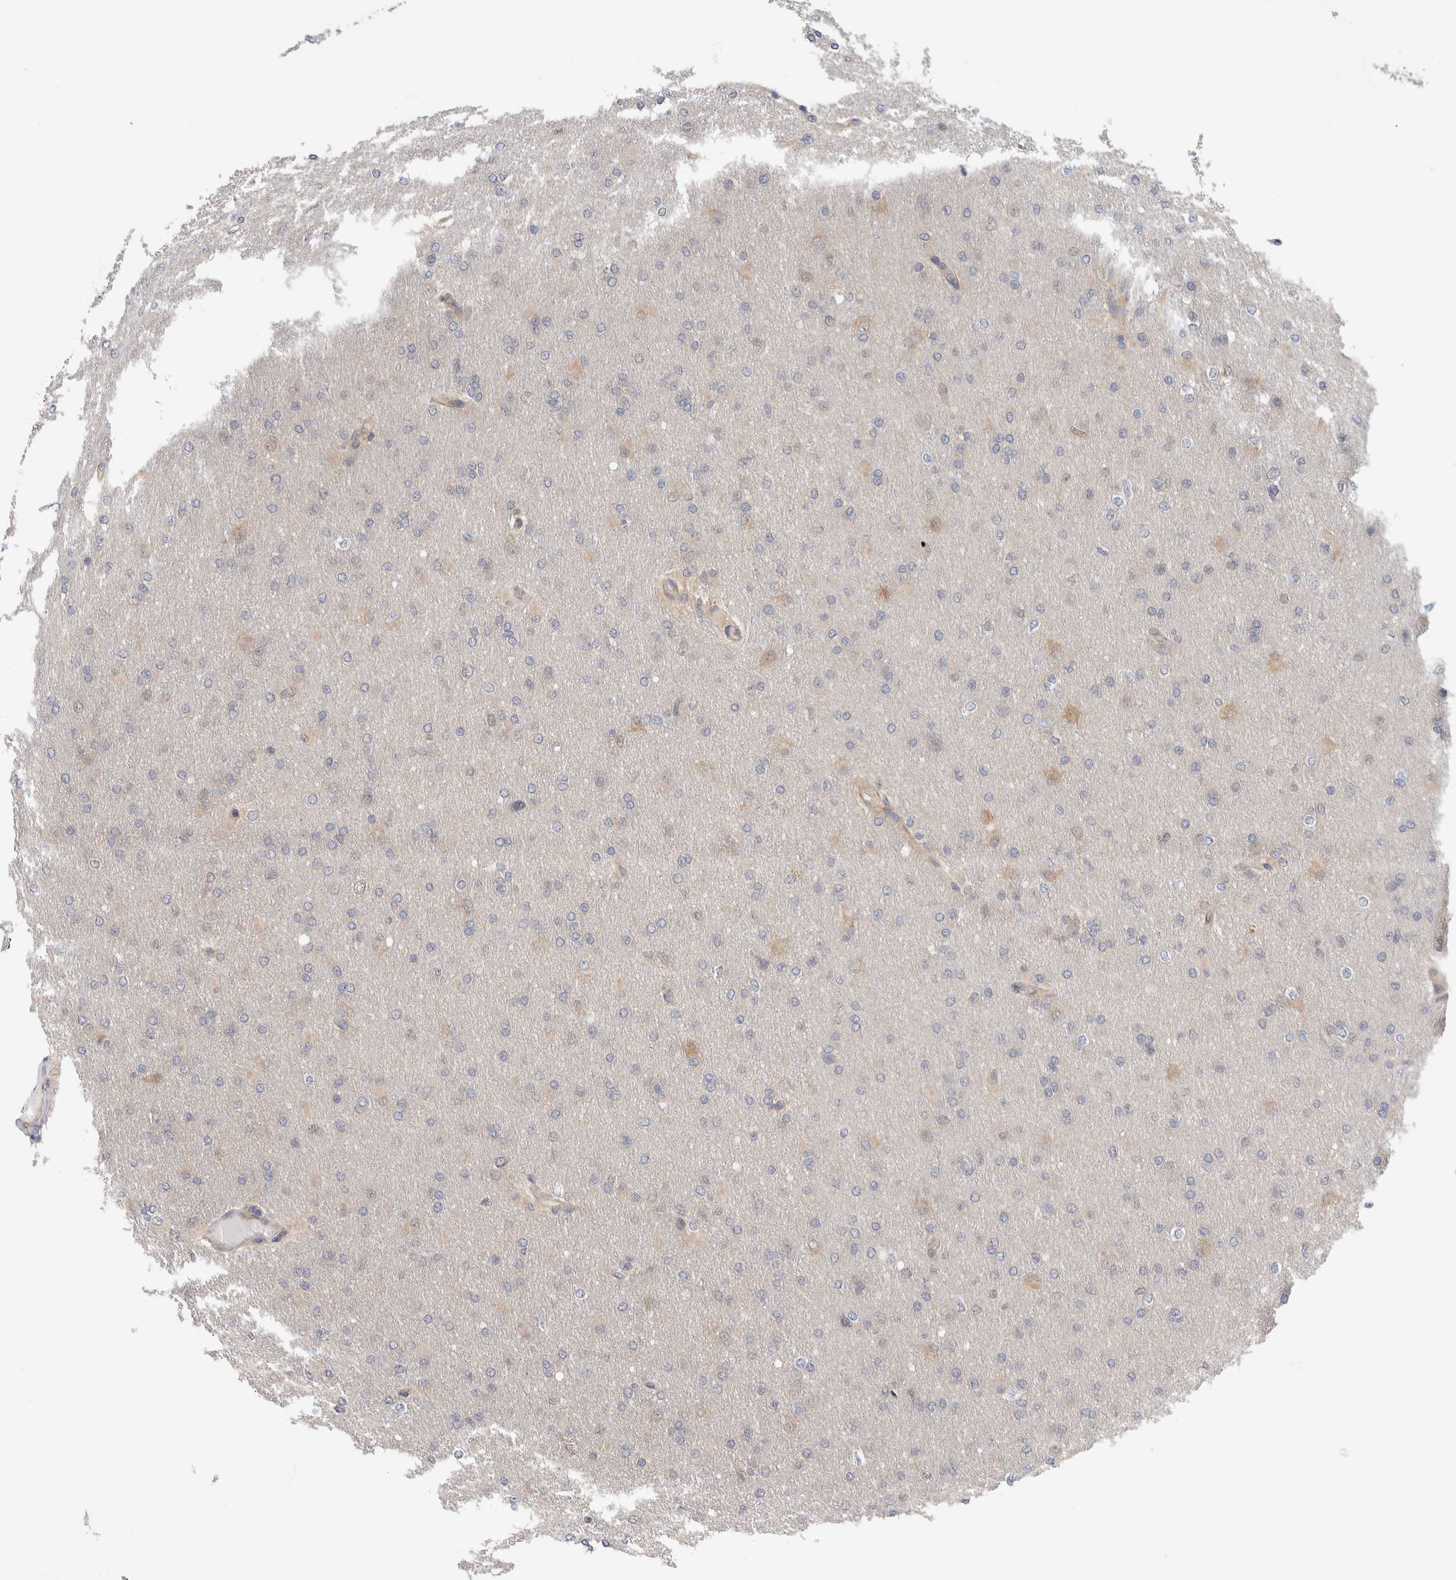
{"staining": {"intensity": "negative", "quantity": "none", "location": "none"}, "tissue": "glioma", "cell_type": "Tumor cells", "image_type": "cancer", "snomed": [{"axis": "morphology", "description": "Glioma, malignant, High grade"}, {"axis": "topography", "description": "Cerebral cortex"}], "caption": "An immunohistochemistry histopathology image of malignant high-grade glioma is shown. There is no staining in tumor cells of malignant high-grade glioma.", "gene": "PGM1", "patient": {"sex": "female", "age": 36}}